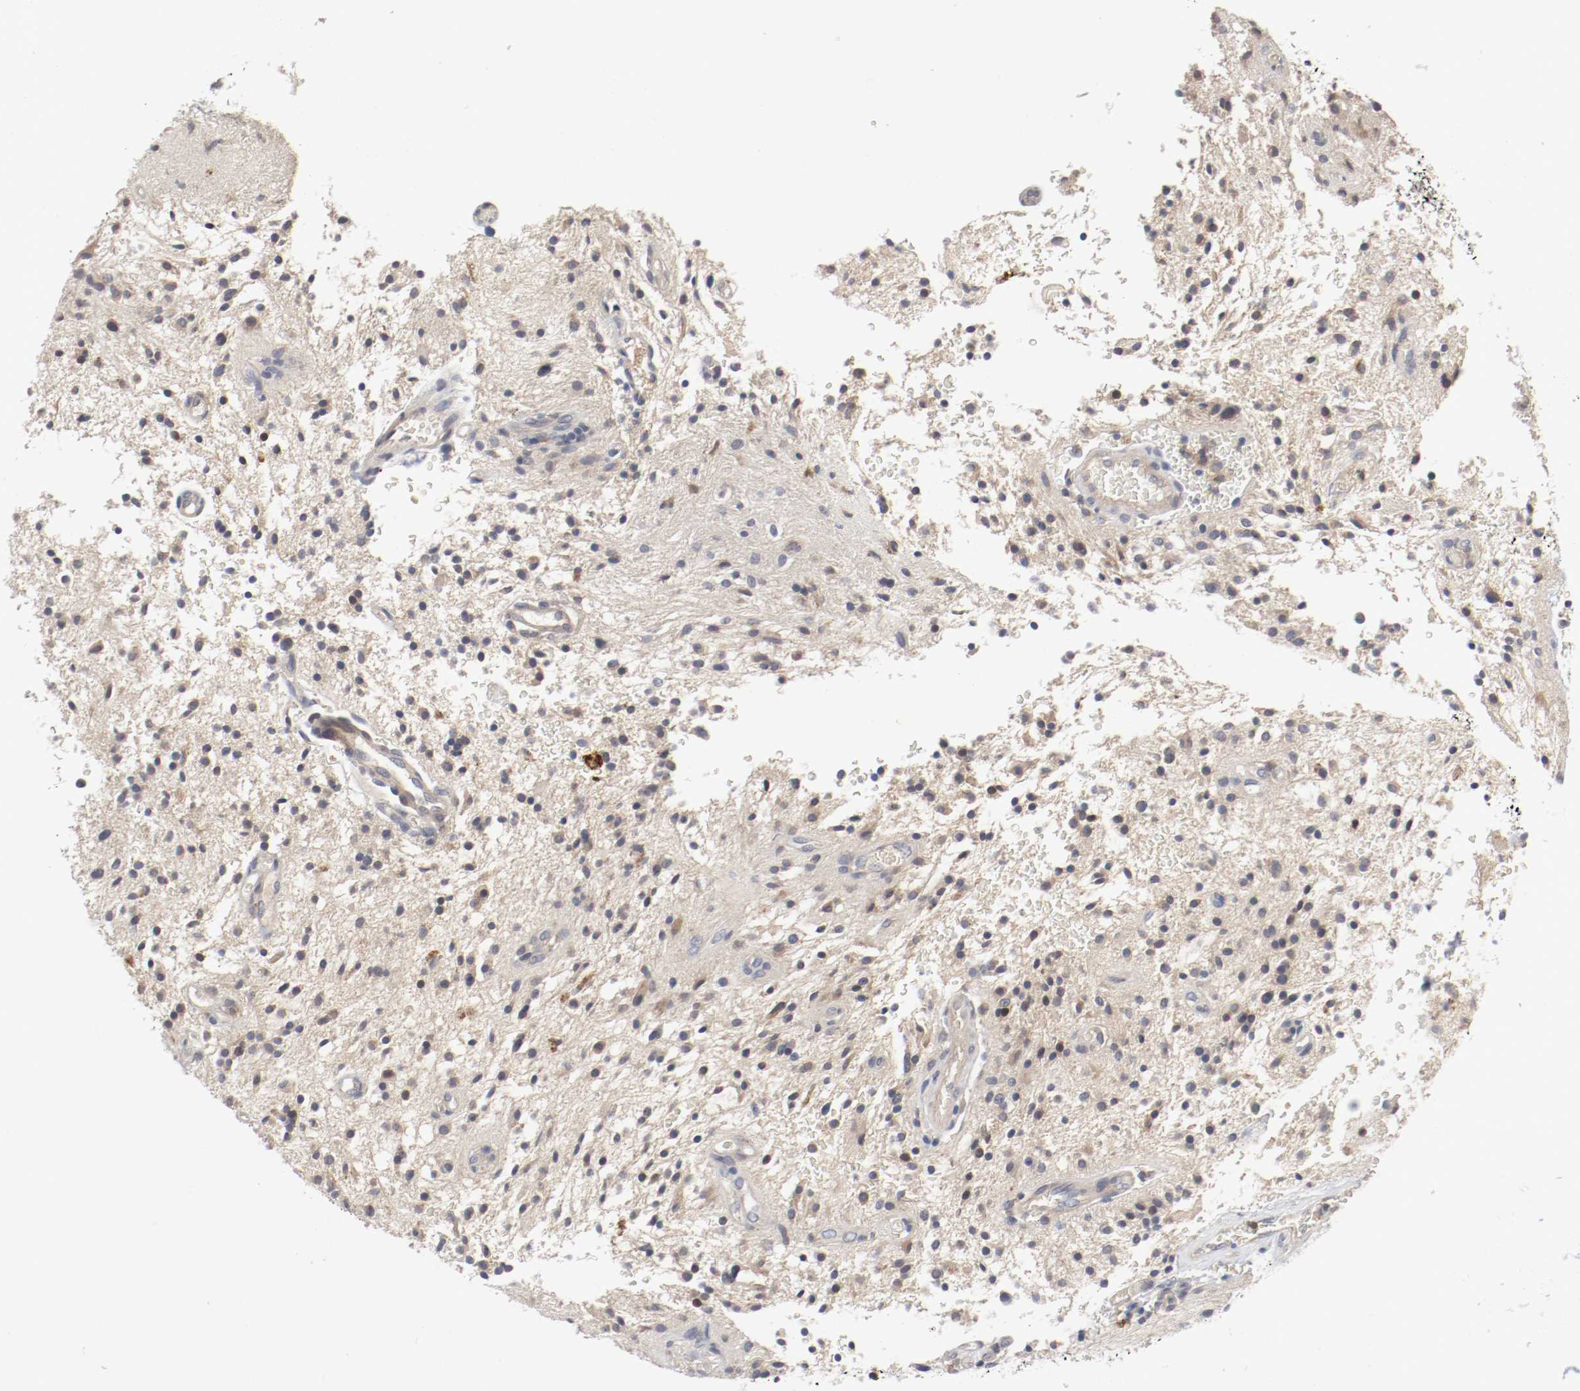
{"staining": {"intensity": "weak", "quantity": "25%-75%", "location": "cytoplasmic/membranous"}, "tissue": "glioma", "cell_type": "Tumor cells", "image_type": "cancer", "snomed": [{"axis": "morphology", "description": "Glioma, malignant, NOS"}, {"axis": "topography", "description": "Cerebellum"}], "caption": "A histopathology image of human glioma stained for a protein demonstrates weak cytoplasmic/membranous brown staining in tumor cells. The protein is shown in brown color, while the nuclei are stained blue.", "gene": "REN", "patient": {"sex": "female", "age": 10}}